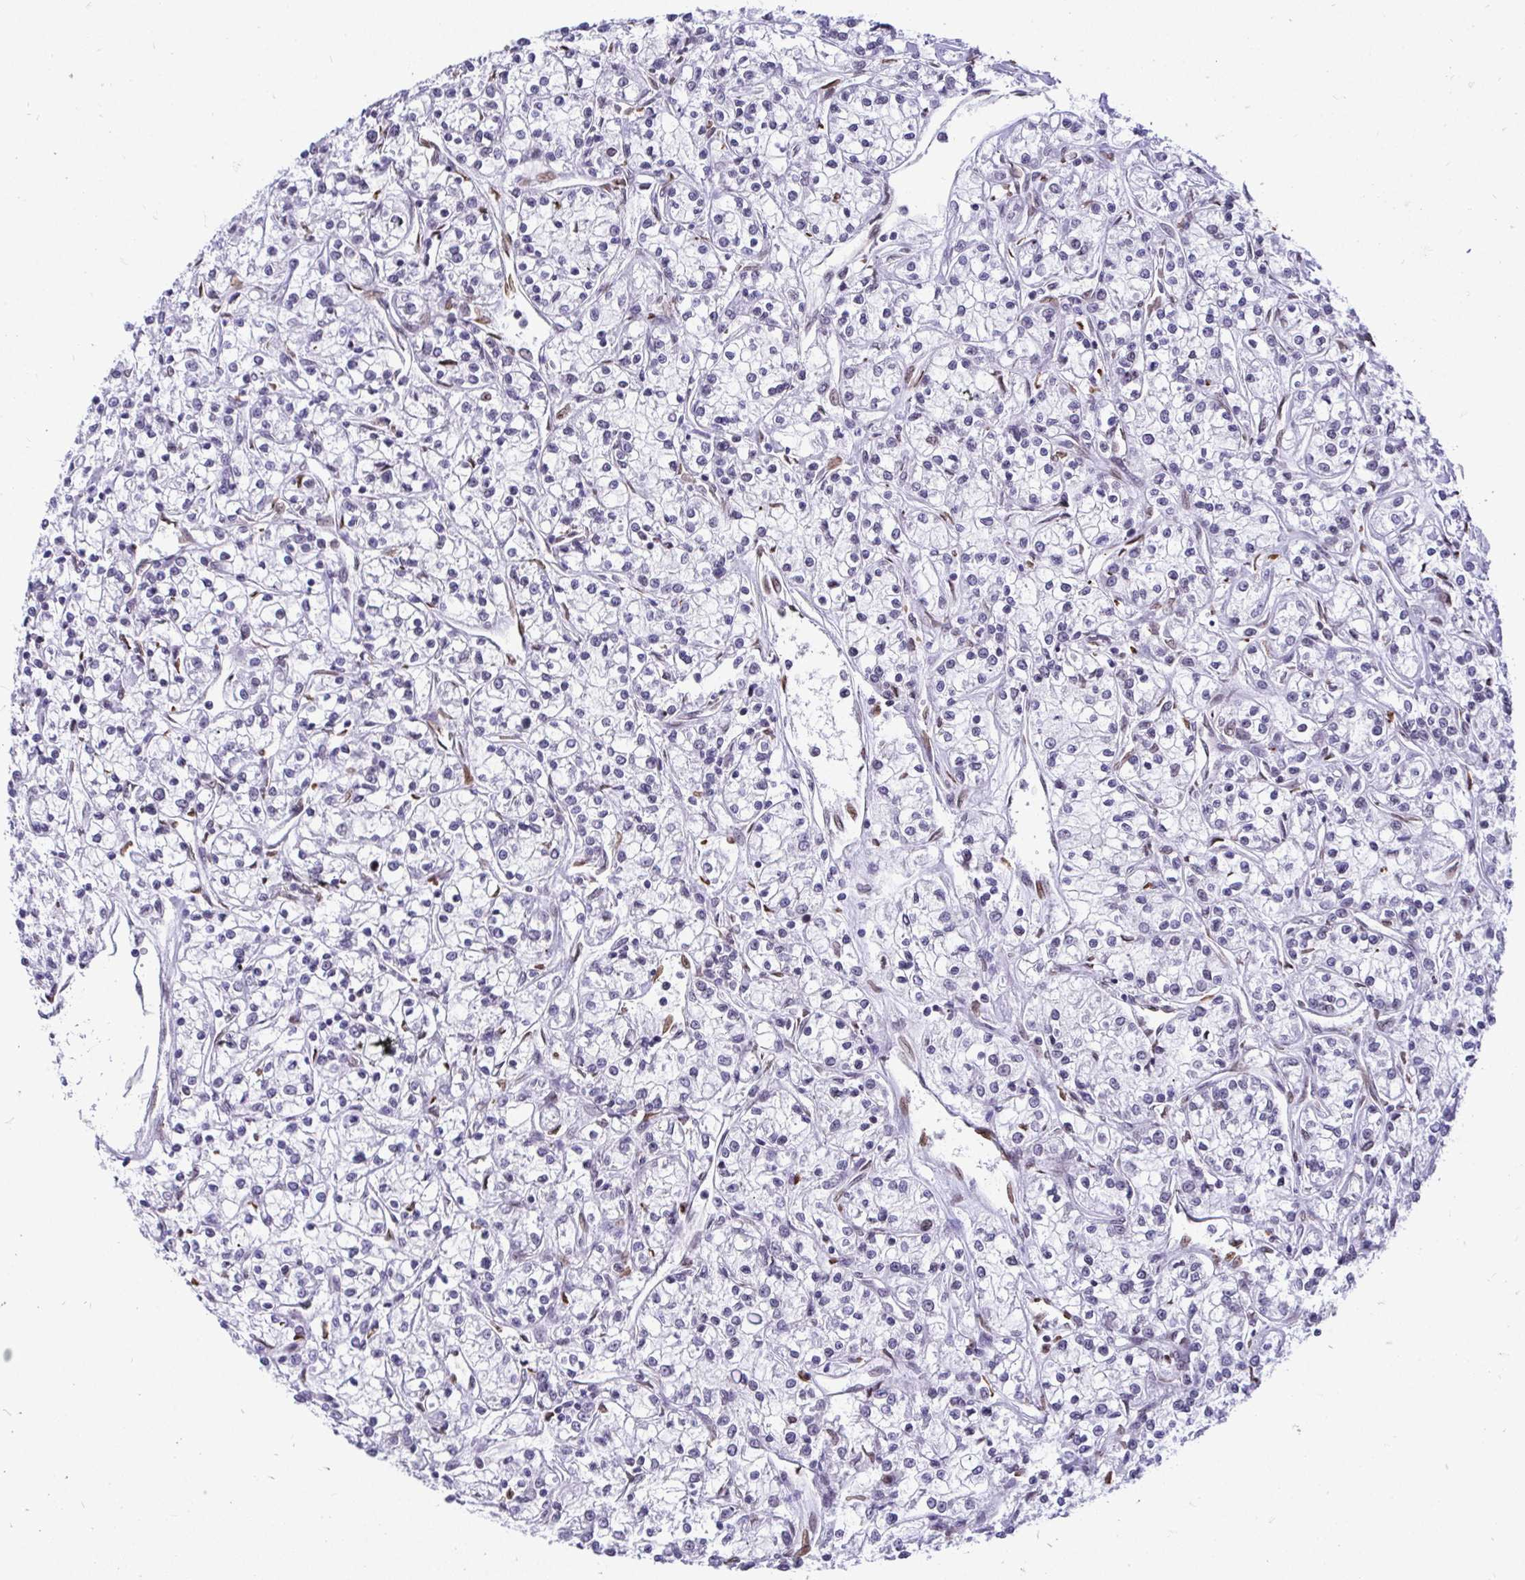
{"staining": {"intensity": "negative", "quantity": "none", "location": "none"}, "tissue": "renal cancer", "cell_type": "Tumor cells", "image_type": "cancer", "snomed": [{"axis": "morphology", "description": "Adenocarcinoma, NOS"}, {"axis": "topography", "description": "Kidney"}], "caption": "A photomicrograph of renal adenocarcinoma stained for a protein exhibits no brown staining in tumor cells.", "gene": "BANF1", "patient": {"sex": "female", "age": 59}}